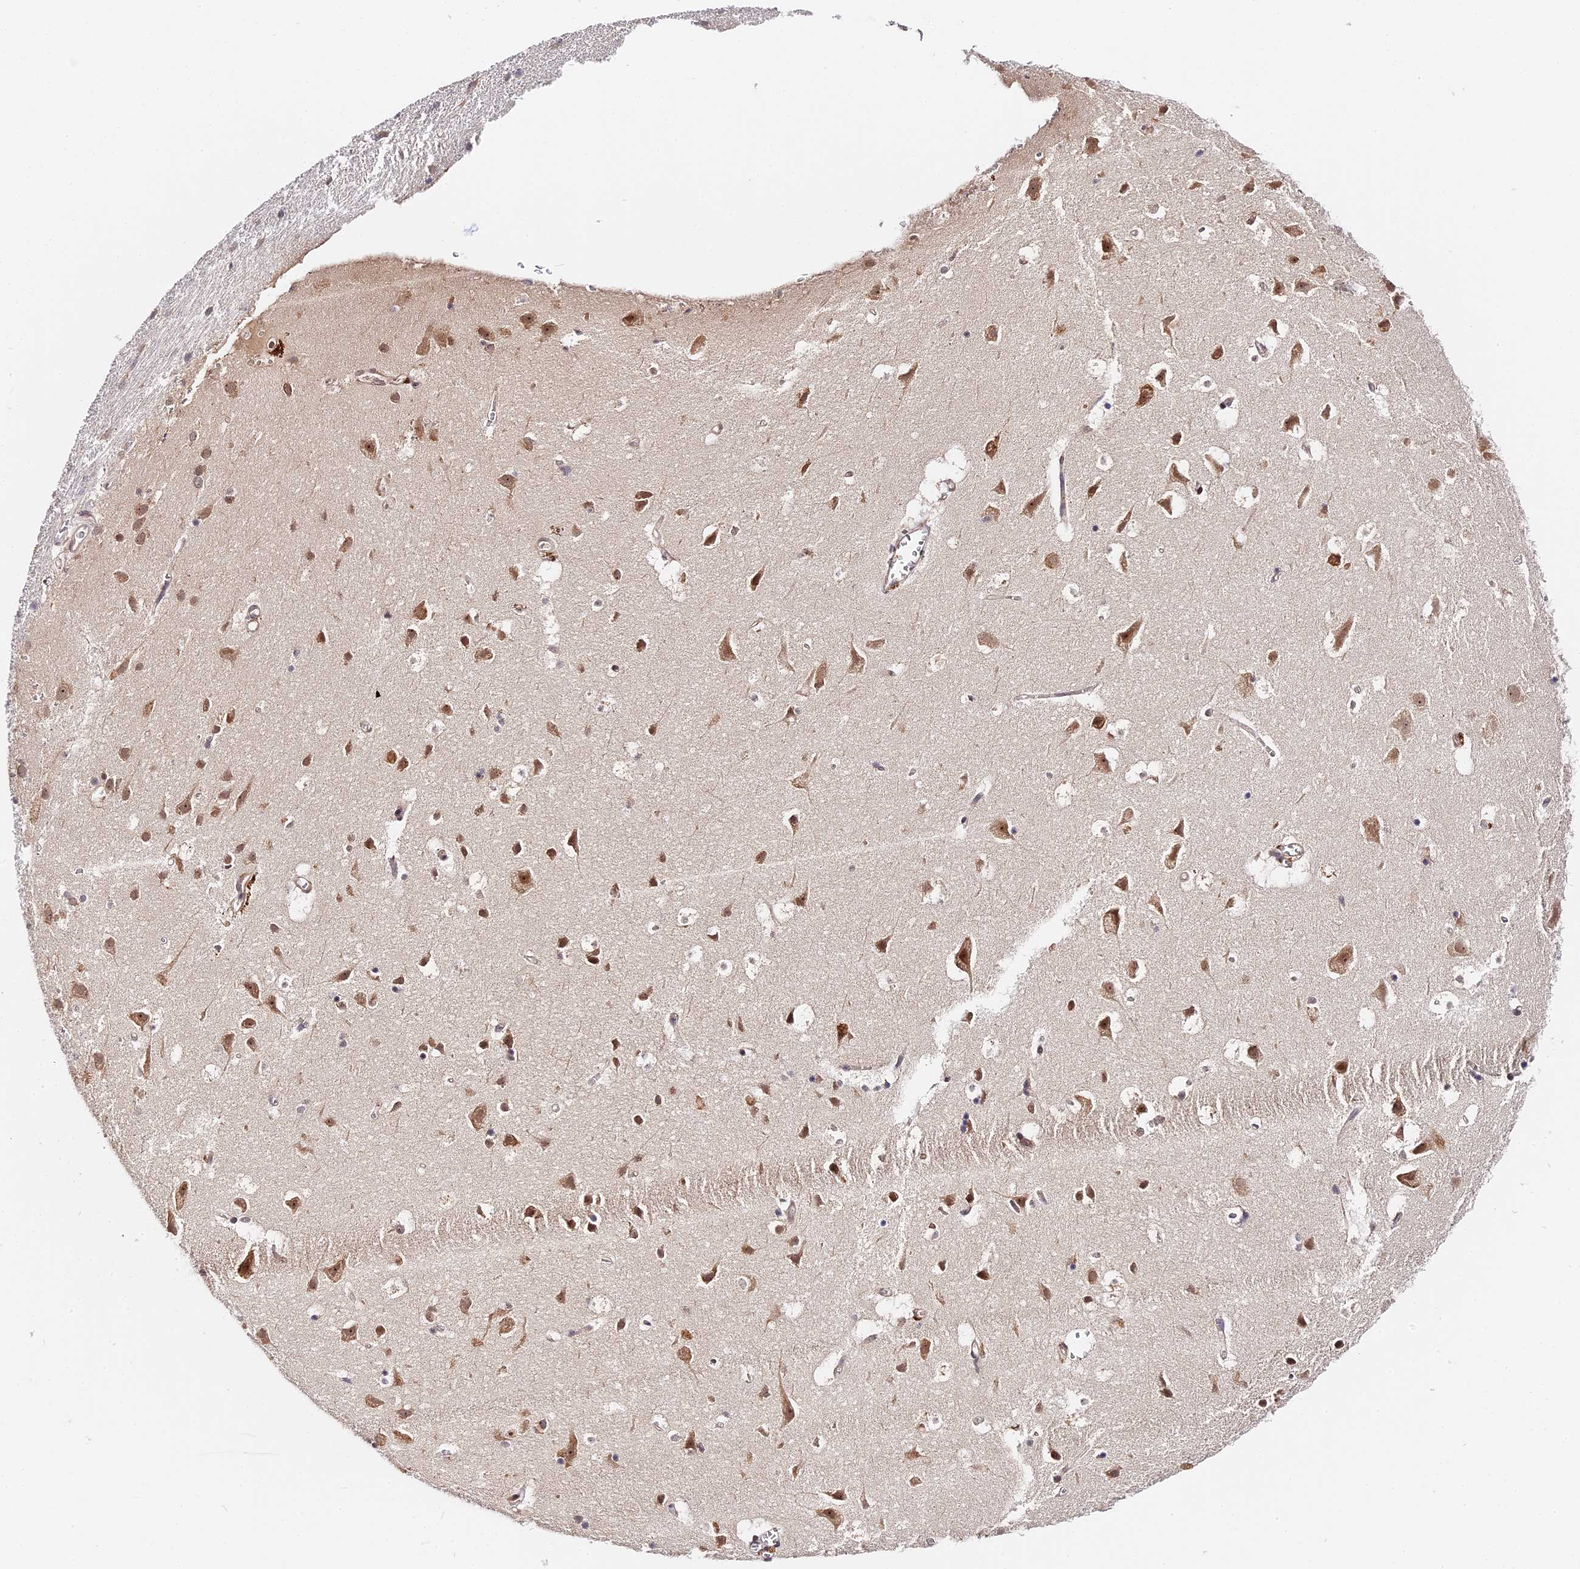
{"staining": {"intensity": "weak", "quantity": ">75%", "location": "cytoplasmic/membranous"}, "tissue": "cerebral cortex", "cell_type": "Endothelial cells", "image_type": "normal", "snomed": [{"axis": "morphology", "description": "Normal tissue, NOS"}, {"axis": "topography", "description": "Cerebral cortex"}], "caption": "This micrograph exhibits immunohistochemistry staining of benign human cerebral cortex, with low weak cytoplasmic/membranous staining in about >75% of endothelial cells.", "gene": "IMPACT", "patient": {"sex": "male", "age": 54}}